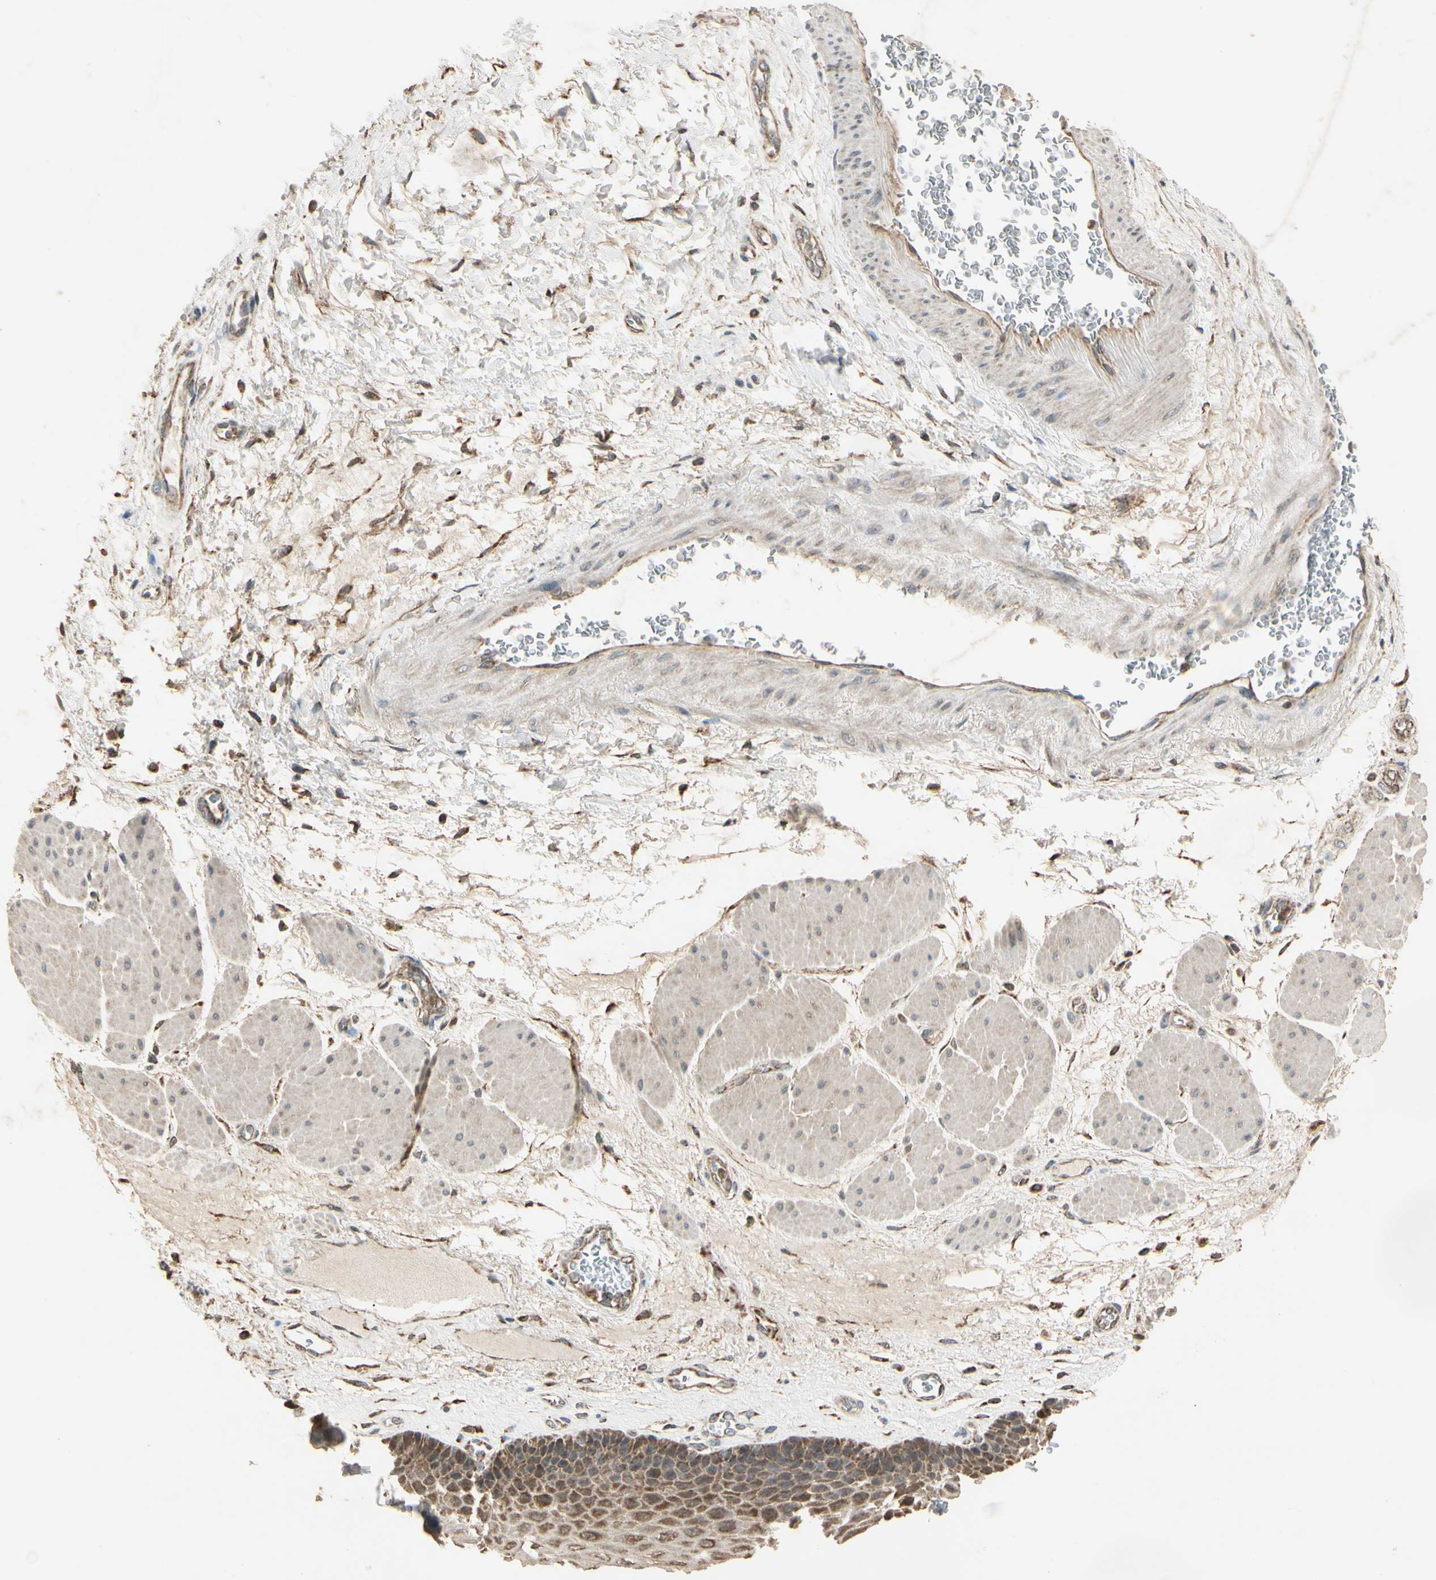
{"staining": {"intensity": "moderate", "quantity": ">75%", "location": "cytoplasmic/membranous,nuclear"}, "tissue": "esophagus", "cell_type": "Squamous epithelial cells", "image_type": "normal", "snomed": [{"axis": "morphology", "description": "Normal tissue, NOS"}, {"axis": "topography", "description": "Esophagus"}], "caption": "Moderate cytoplasmic/membranous,nuclear expression is identified in approximately >75% of squamous epithelial cells in unremarkable esophagus. The protein is stained brown, and the nuclei are stained in blue (DAB (3,3'-diaminobenzidine) IHC with brightfield microscopy, high magnification).", "gene": "PRDX5", "patient": {"sex": "female", "age": 72}}